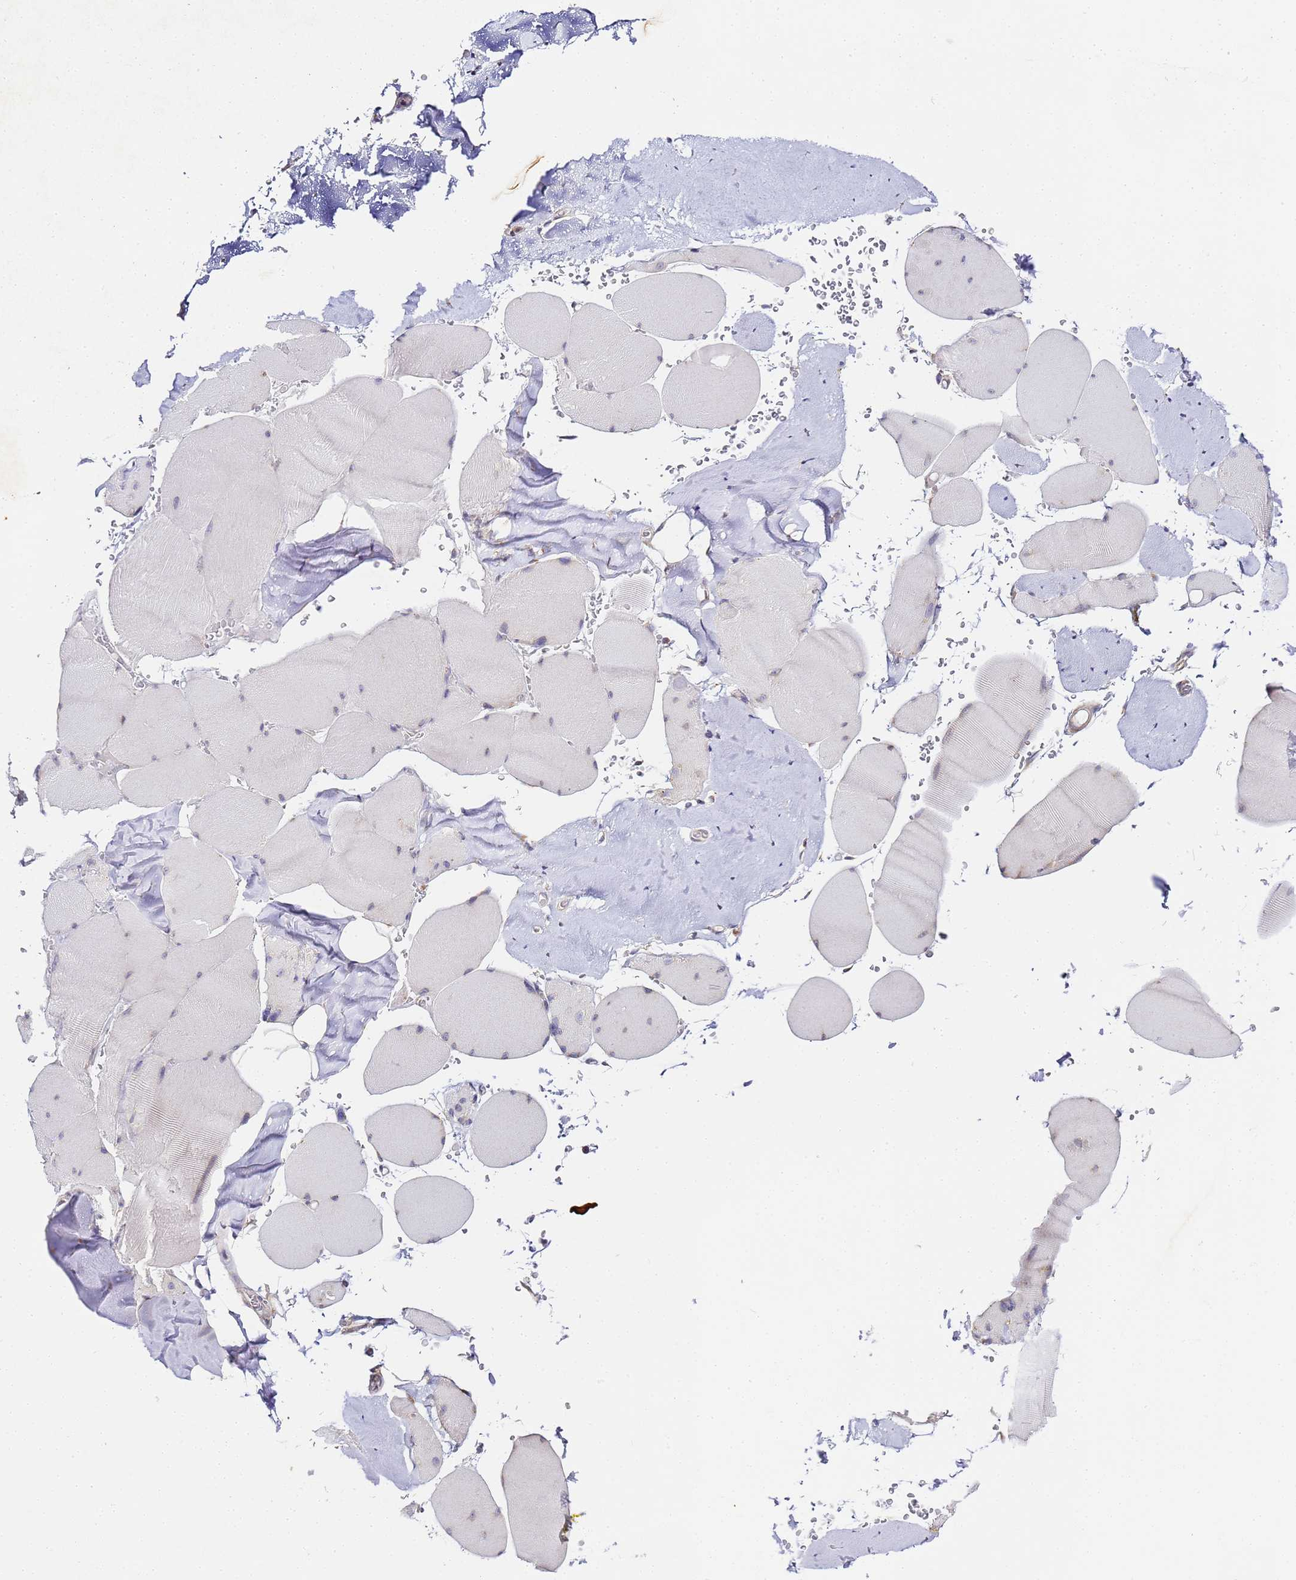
{"staining": {"intensity": "weak", "quantity": "<25%", "location": "cytoplasmic/membranous"}, "tissue": "skeletal muscle", "cell_type": "Myocytes", "image_type": "normal", "snomed": [{"axis": "morphology", "description": "Normal tissue, NOS"}, {"axis": "topography", "description": "Skeletal muscle"}, {"axis": "topography", "description": "Head-Neck"}], "caption": "A histopathology image of human skeletal muscle is negative for staining in myocytes.", "gene": "RPL13A", "patient": {"sex": "male", "age": 66}}